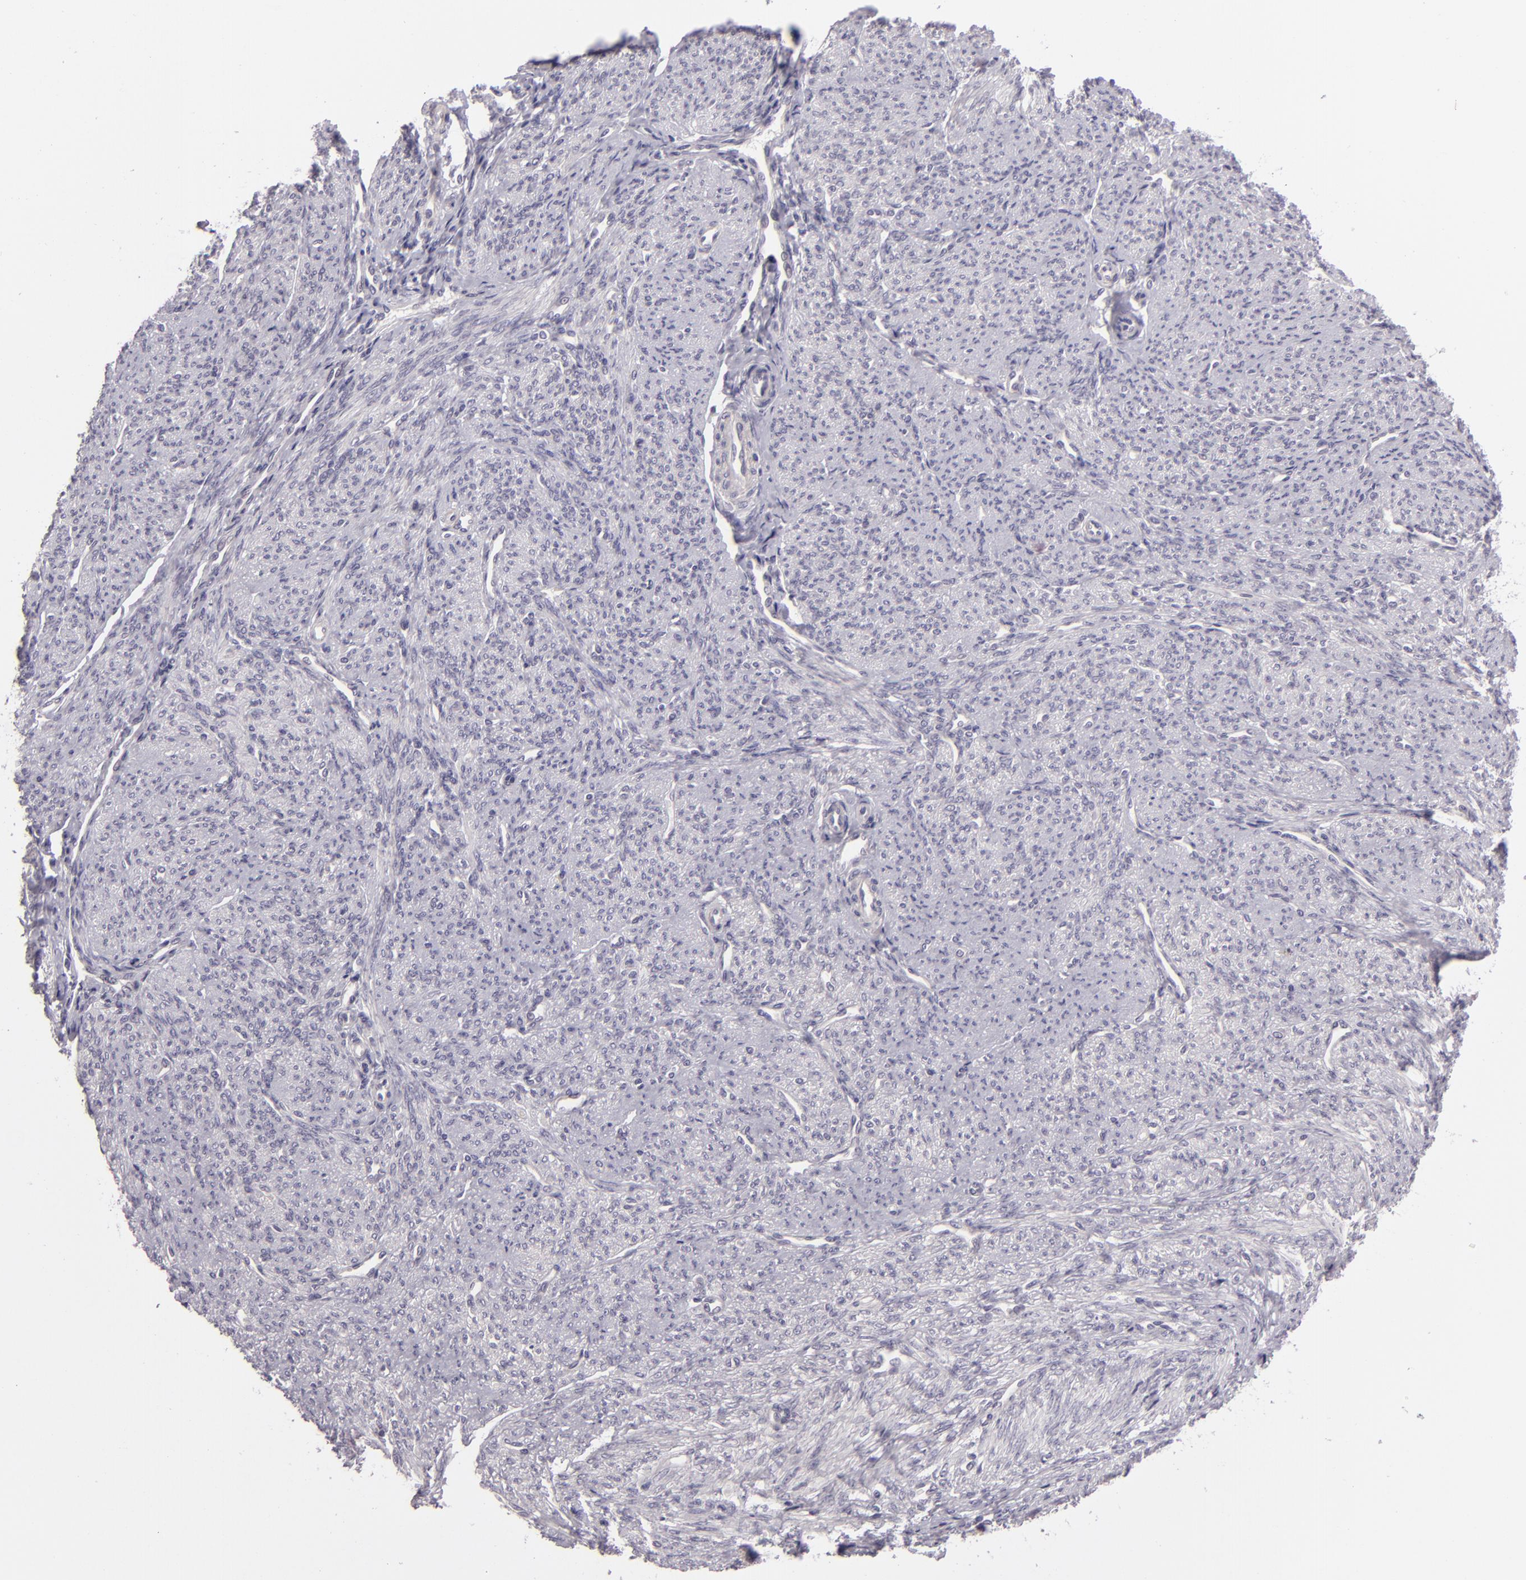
{"staining": {"intensity": "negative", "quantity": "none", "location": "none"}, "tissue": "smooth muscle", "cell_type": "Smooth muscle cells", "image_type": "normal", "snomed": [{"axis": "morphology", "description": "Normal tissue, NOS"}, {"axis": "topography", "description": "Cervix"}, {"axis": "topography", "description": "Endometrium"}], "caption": "IHC image of benign human smooth muscle stained for a protein (brown), which displays no expression in smooth muscle cells. (Brightfield microscopy of DAB immunohistochemistry (IHC) at high magnification).", "gene": "EGFL6", "patient": {"sex": "female", "age": 65}}